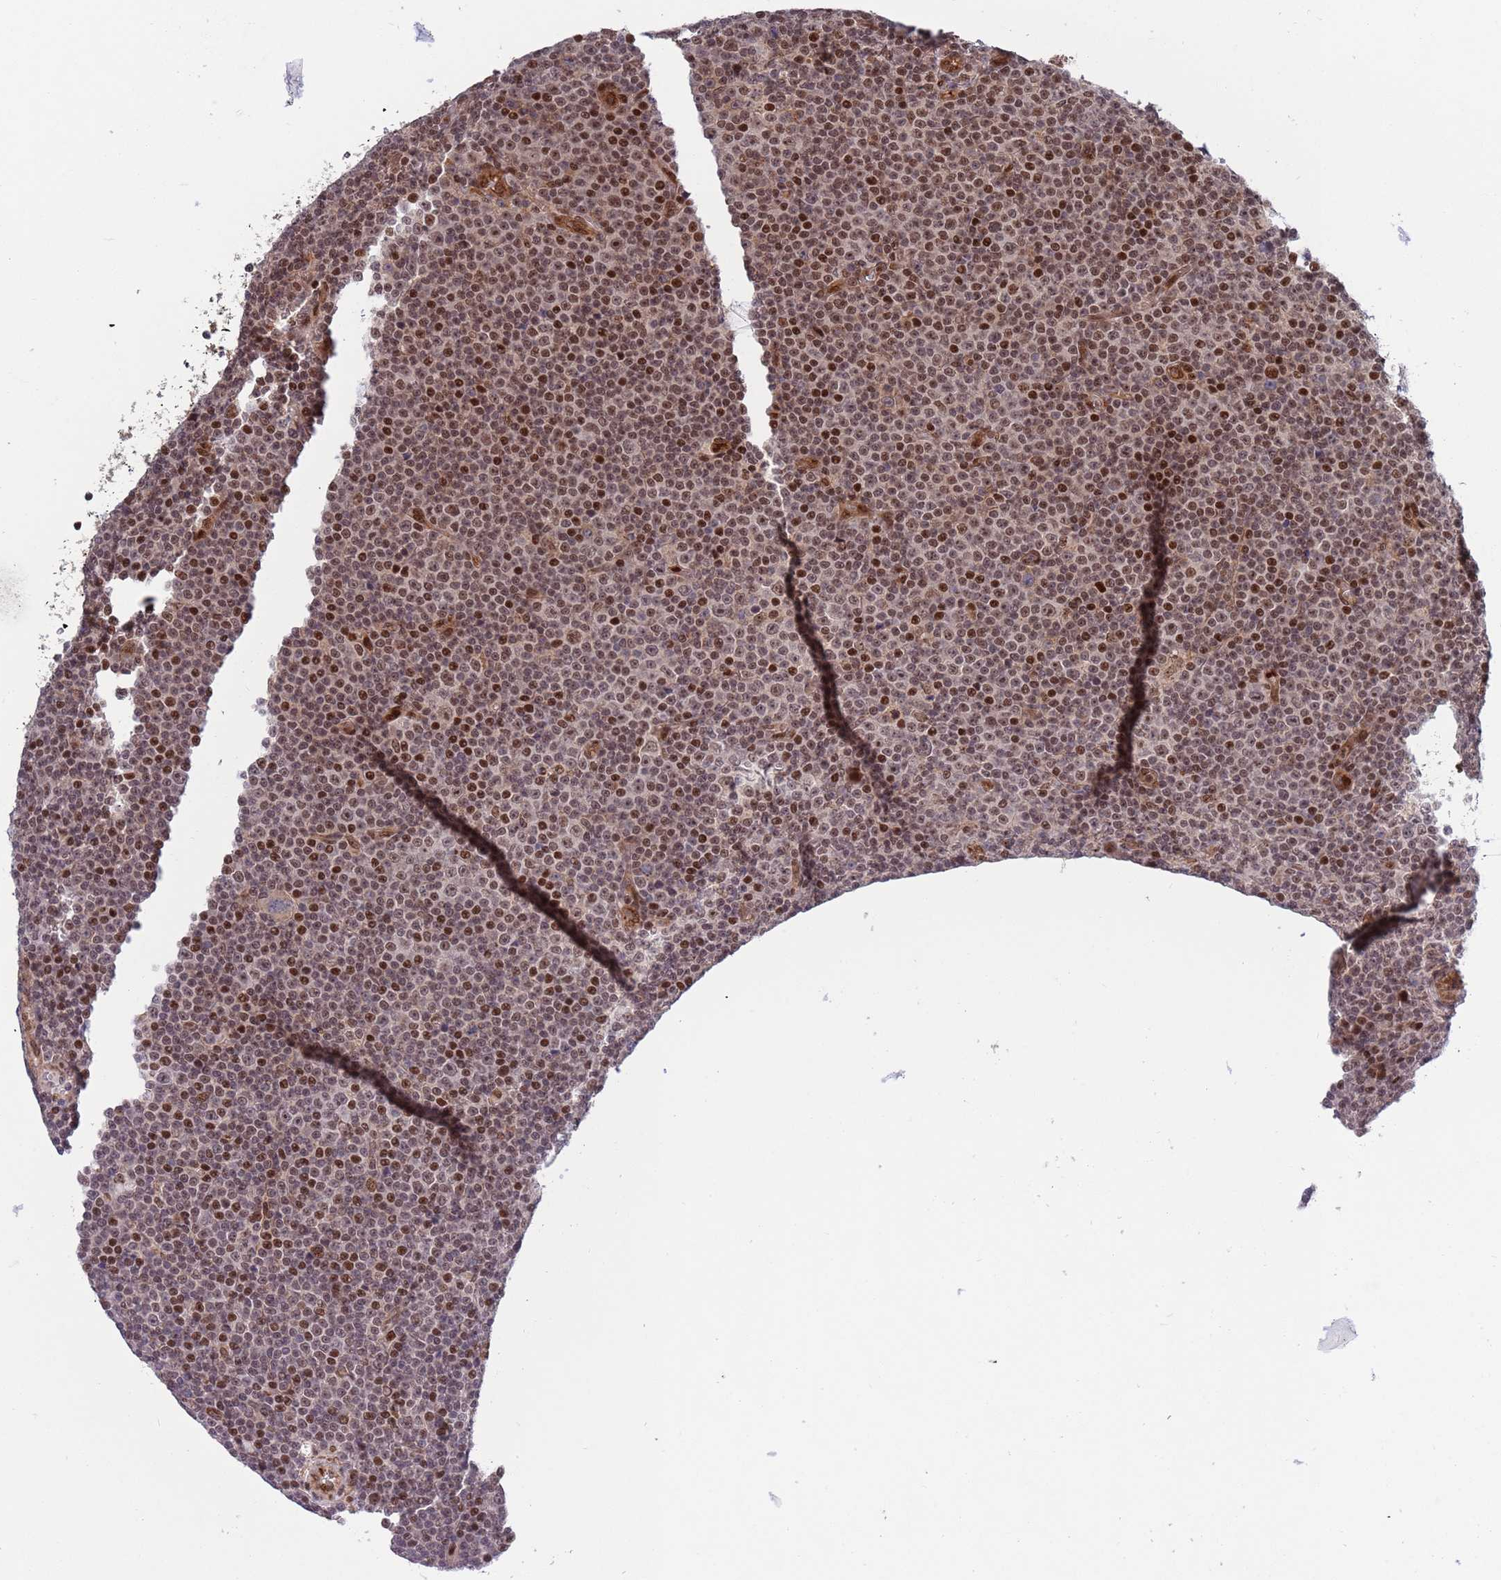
{"staining": {"intensity": "strong", "quantity": "25%-75%", "location": "nuclear"}, "tissue": "lymphoma", "cell_type": "Tumor cells", "image_type": "cancer", "snomed": [{"axis": "morphology", "description": "Malignant lymphoma, non-Hodgkin's type, Low grade"}, {"axis": "topography", "description": "Lymph node"}], "caption": "Human lymphoma stained with a brown dye demonstrates strong nuclear positive positivity in about 25%-75% of tumor cells.", "gene": "TBX10", "patient": {"sex": "female", "age": 67}}